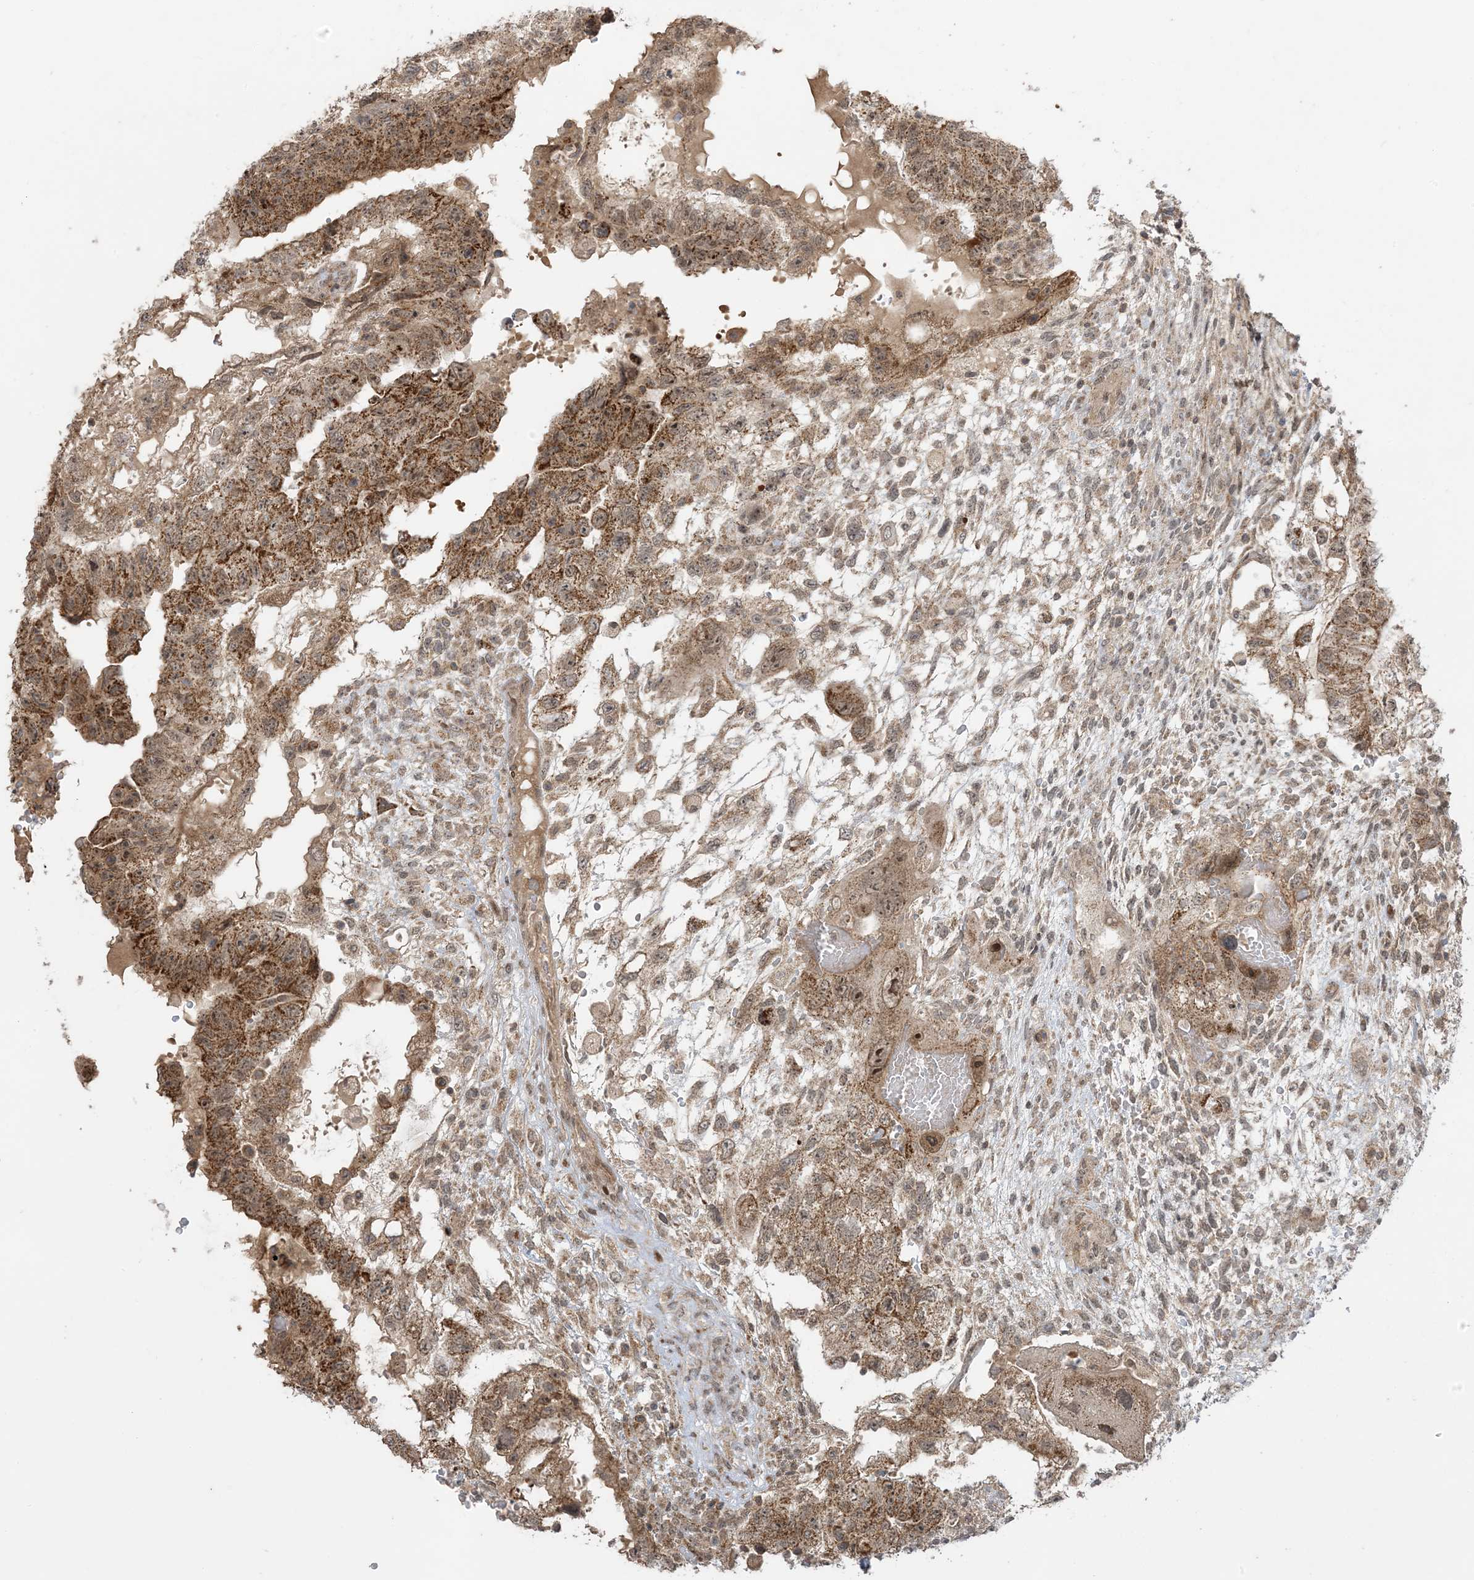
{"staining": {"intensity": "strong", "quantity": ">75%", "location": "cytoplasmic/membranous"}, "tissue": "testis cancer", "cell_type": "Tumor cells", "image_type": "cancer", "snomed": [{"axis": "morphology", "description": "Carcinoma, Embryonal, NOS"}, {"axis": "topography", "description": "Testis"}], "caption": "A brown stain labels strong cytoplasmic/membranous positivity of a protein in human testis embryonal carcinoma tumor cells. Immunohistochemistry stains the protein of interest in brown and the nuclei are stained blue.", "gene": "PHLDB2", "patient": {"sex": "male", "age": 36}}